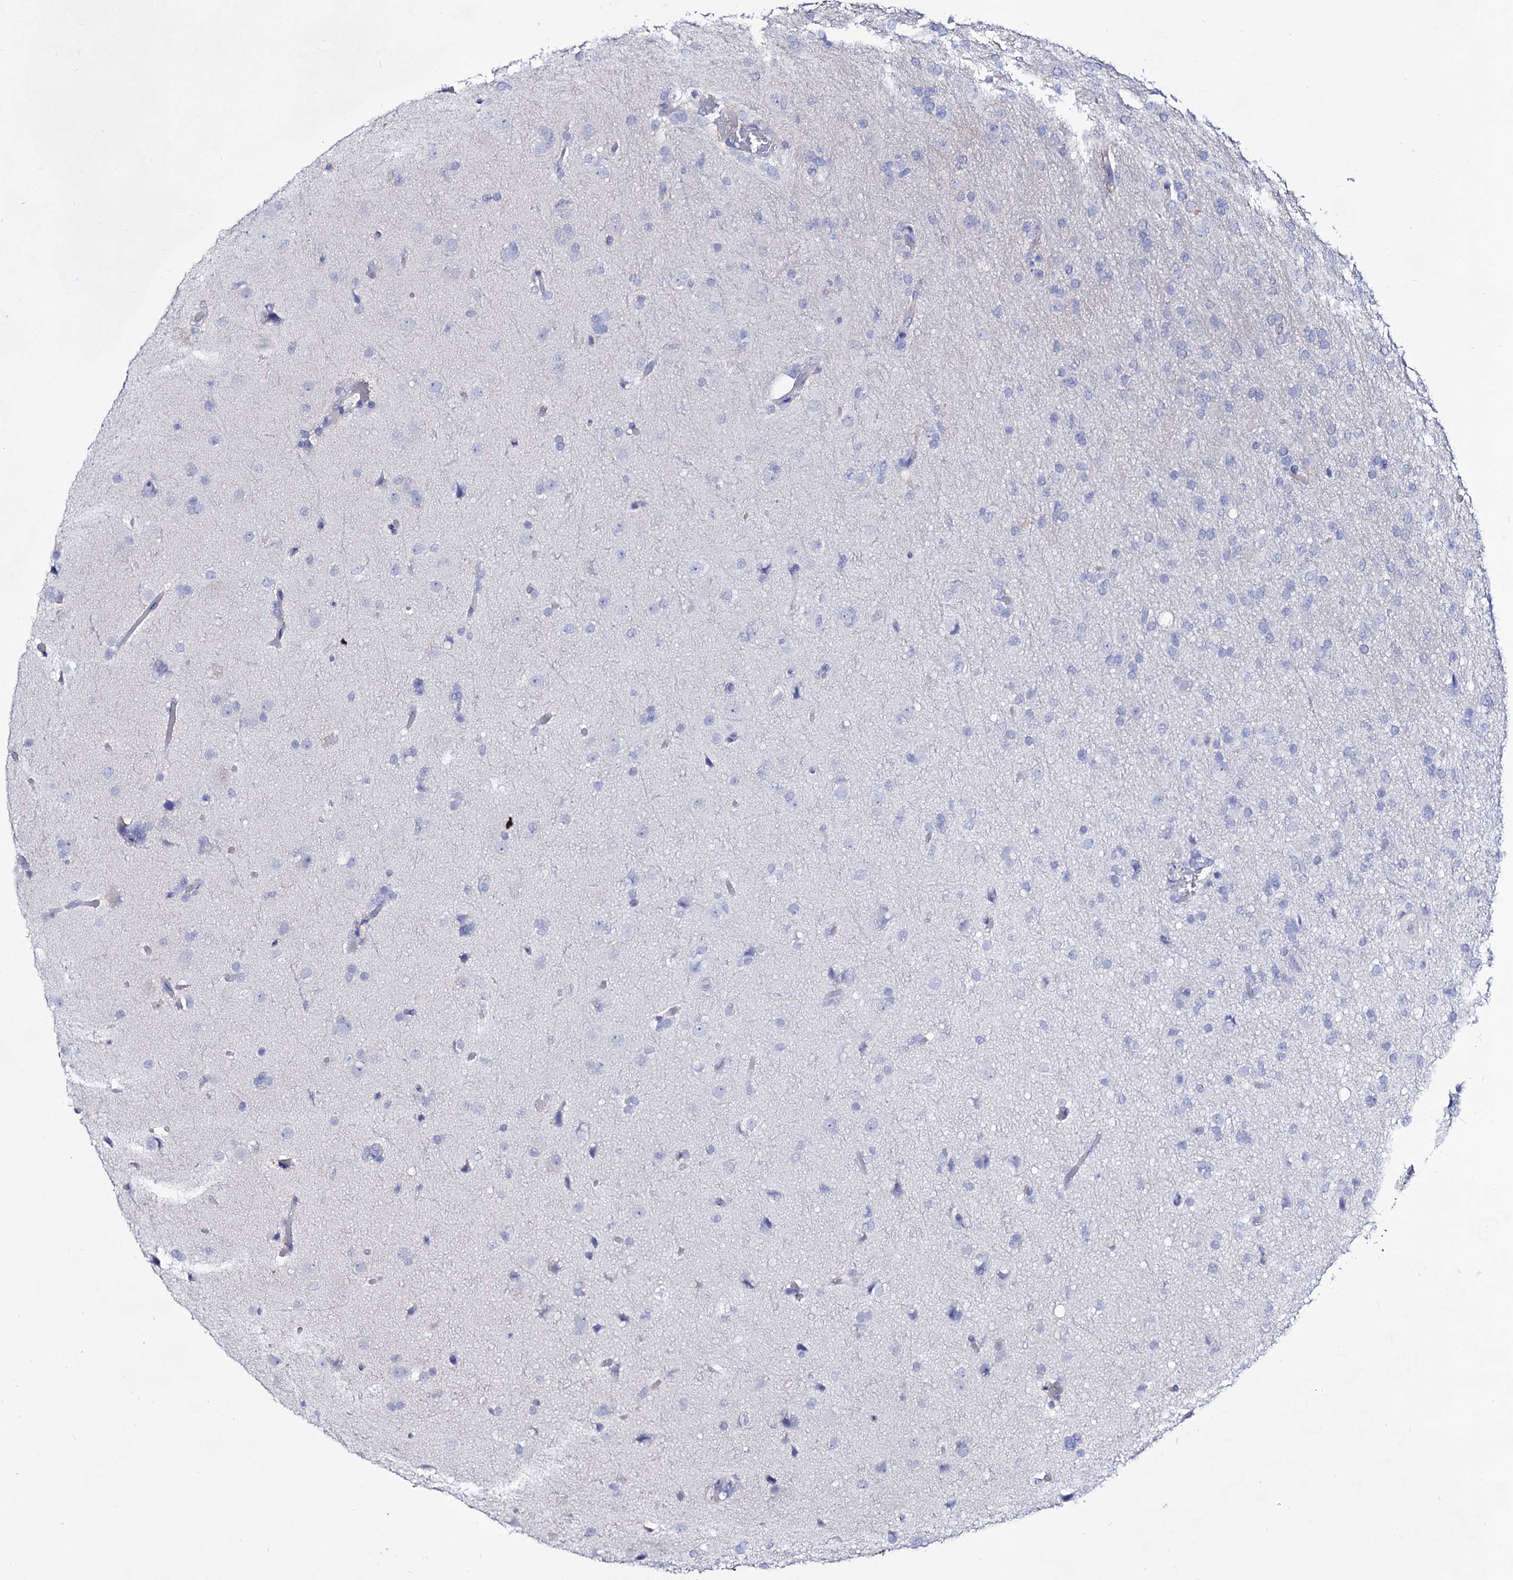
{"staining": {"intensity": "negative", "quantity": "none", "location": "none"}, "tissue": "glioma", "cell_type": "Tumor cells", "image_type": "cancer", "snomed": [{"axis": "morphology", "description": "Glioma, malignant, High grade"}, {"axis": "topography", "description": "Cerebral cortex"}], "caption": "Immunohistochemistry image of human malignant high-grade glioma stained for a protein (brown), which shows no positivity in tumor cells.", "gene": "PLIN1", "patient": {"sex": "female", "age": 36}}